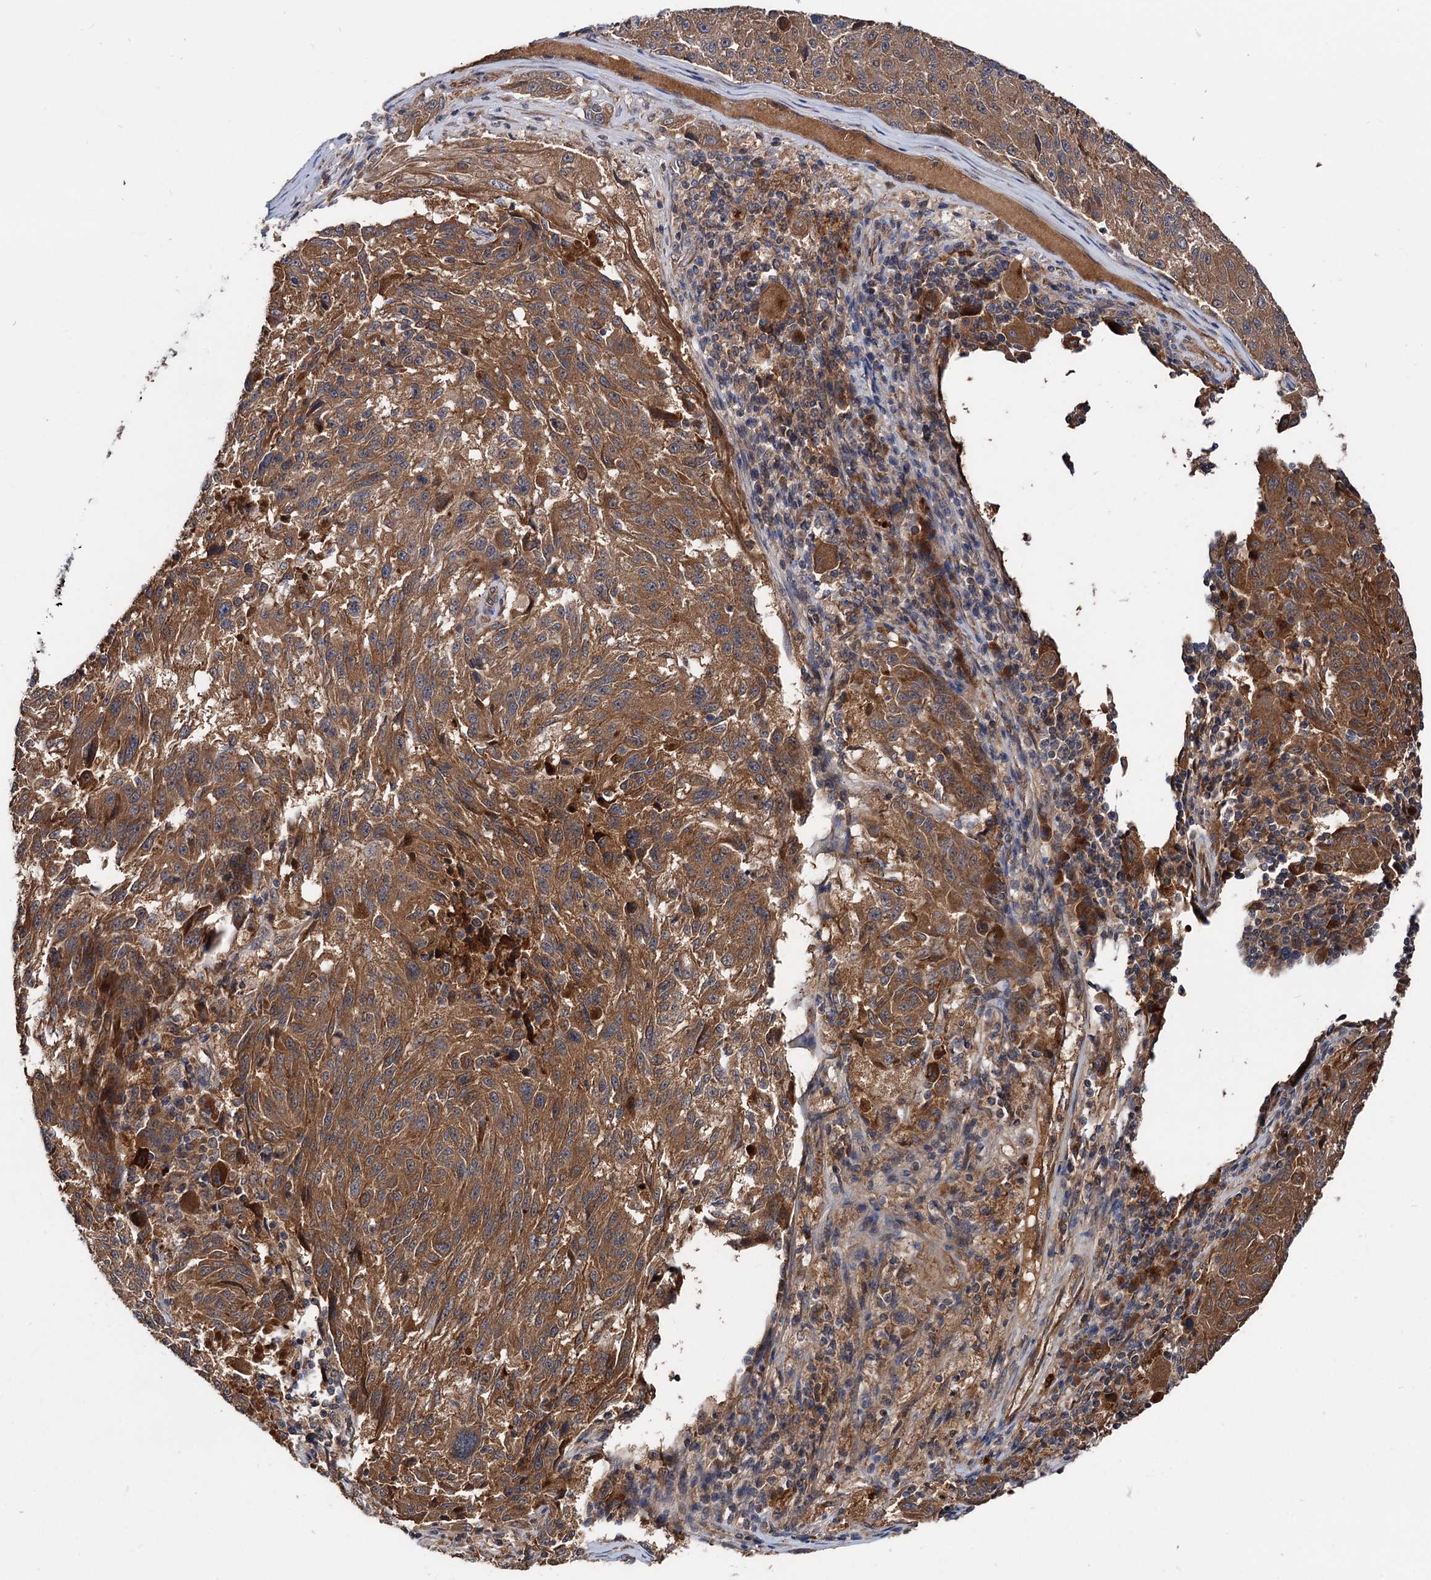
{"staining": {"intensity": "moderate", "quantity": ">75%", "location": "cytoplasmic/membranous"}, "tissue": "melanoma", "cell_type": "Tumor cells", "image_type": "cancer", "snomed": [{"axis": "morphology", "description": "Malignant melanoma, NOS"}, {"axis": "topography", "description": "Skin"}], "caption": "A medium amount of moderate cytoplasmic/membranous staining is appreciated in approximately >75% of tumor cells in melanoma tissue.", "gene": "TEX9", "patient": {"sex": "male", "age": 53}}